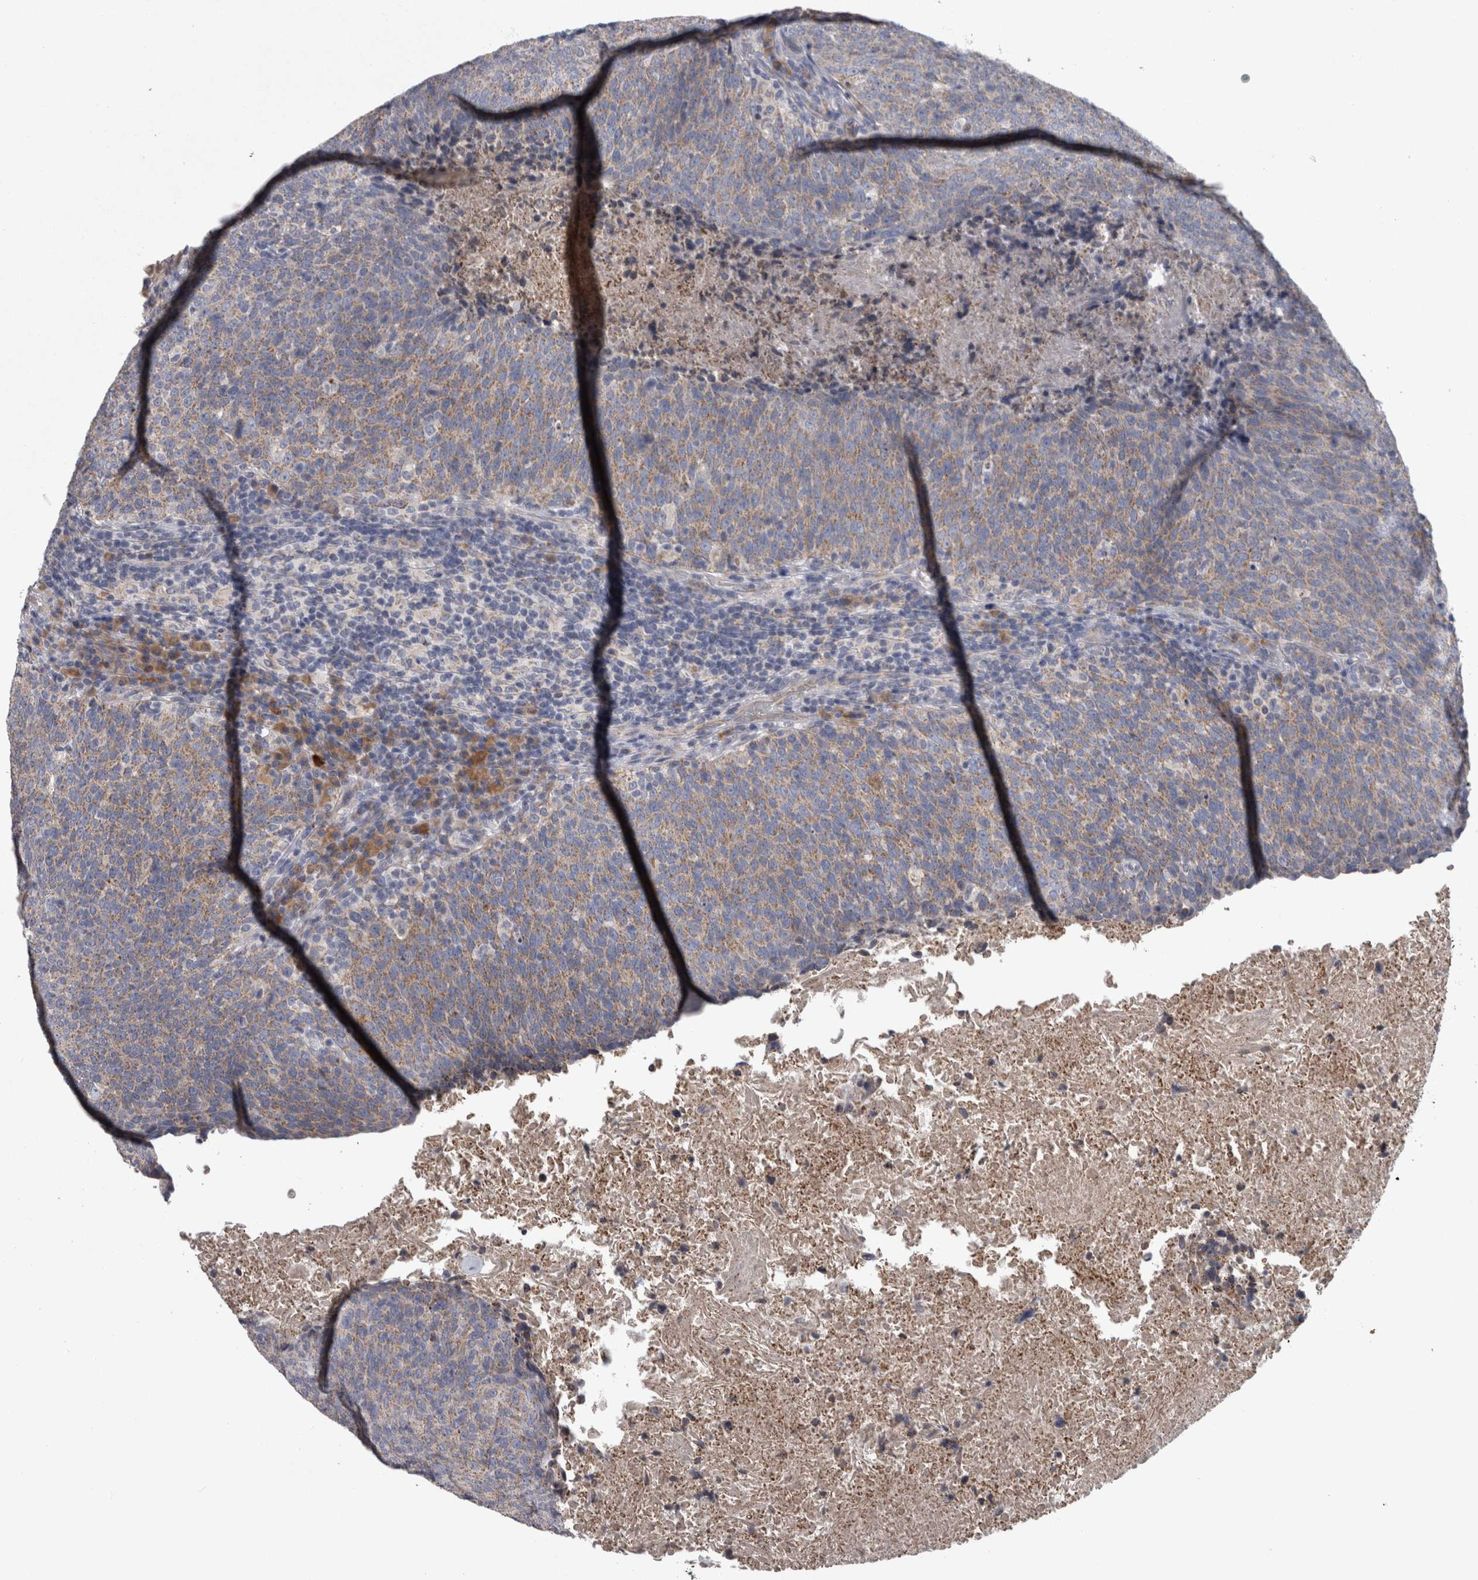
{"staining": {"intensity": "weak", "quantity": ">75%", "location": "cytoplasmic/membranous"}, "tissue": "head and neck cancer", "cell_type": "Tumor cells", "image_type": "cancer", "snomed": [{"axis": "morphology", "description": "Squamous cell carcinoma, NOS"}, {"axis": "morphology", "description": "Squamous cell carcinoma, metastatic, NOS"}, {"axis": "topography", "description": "Lymph node"}, {"axis": "topography", "description": "Head-Neck"}], "caption": "IHC of metastatic squamous cell carcinoma (head and neck) exhibits low levels of weak cytoplasmic/membranous expression in approximately >75% of tumor cells. (DAB = brown stain, brightfield microscopy at high magnification).", "gene": "DBT", "patient": {"sex": "male", "age": 62}}